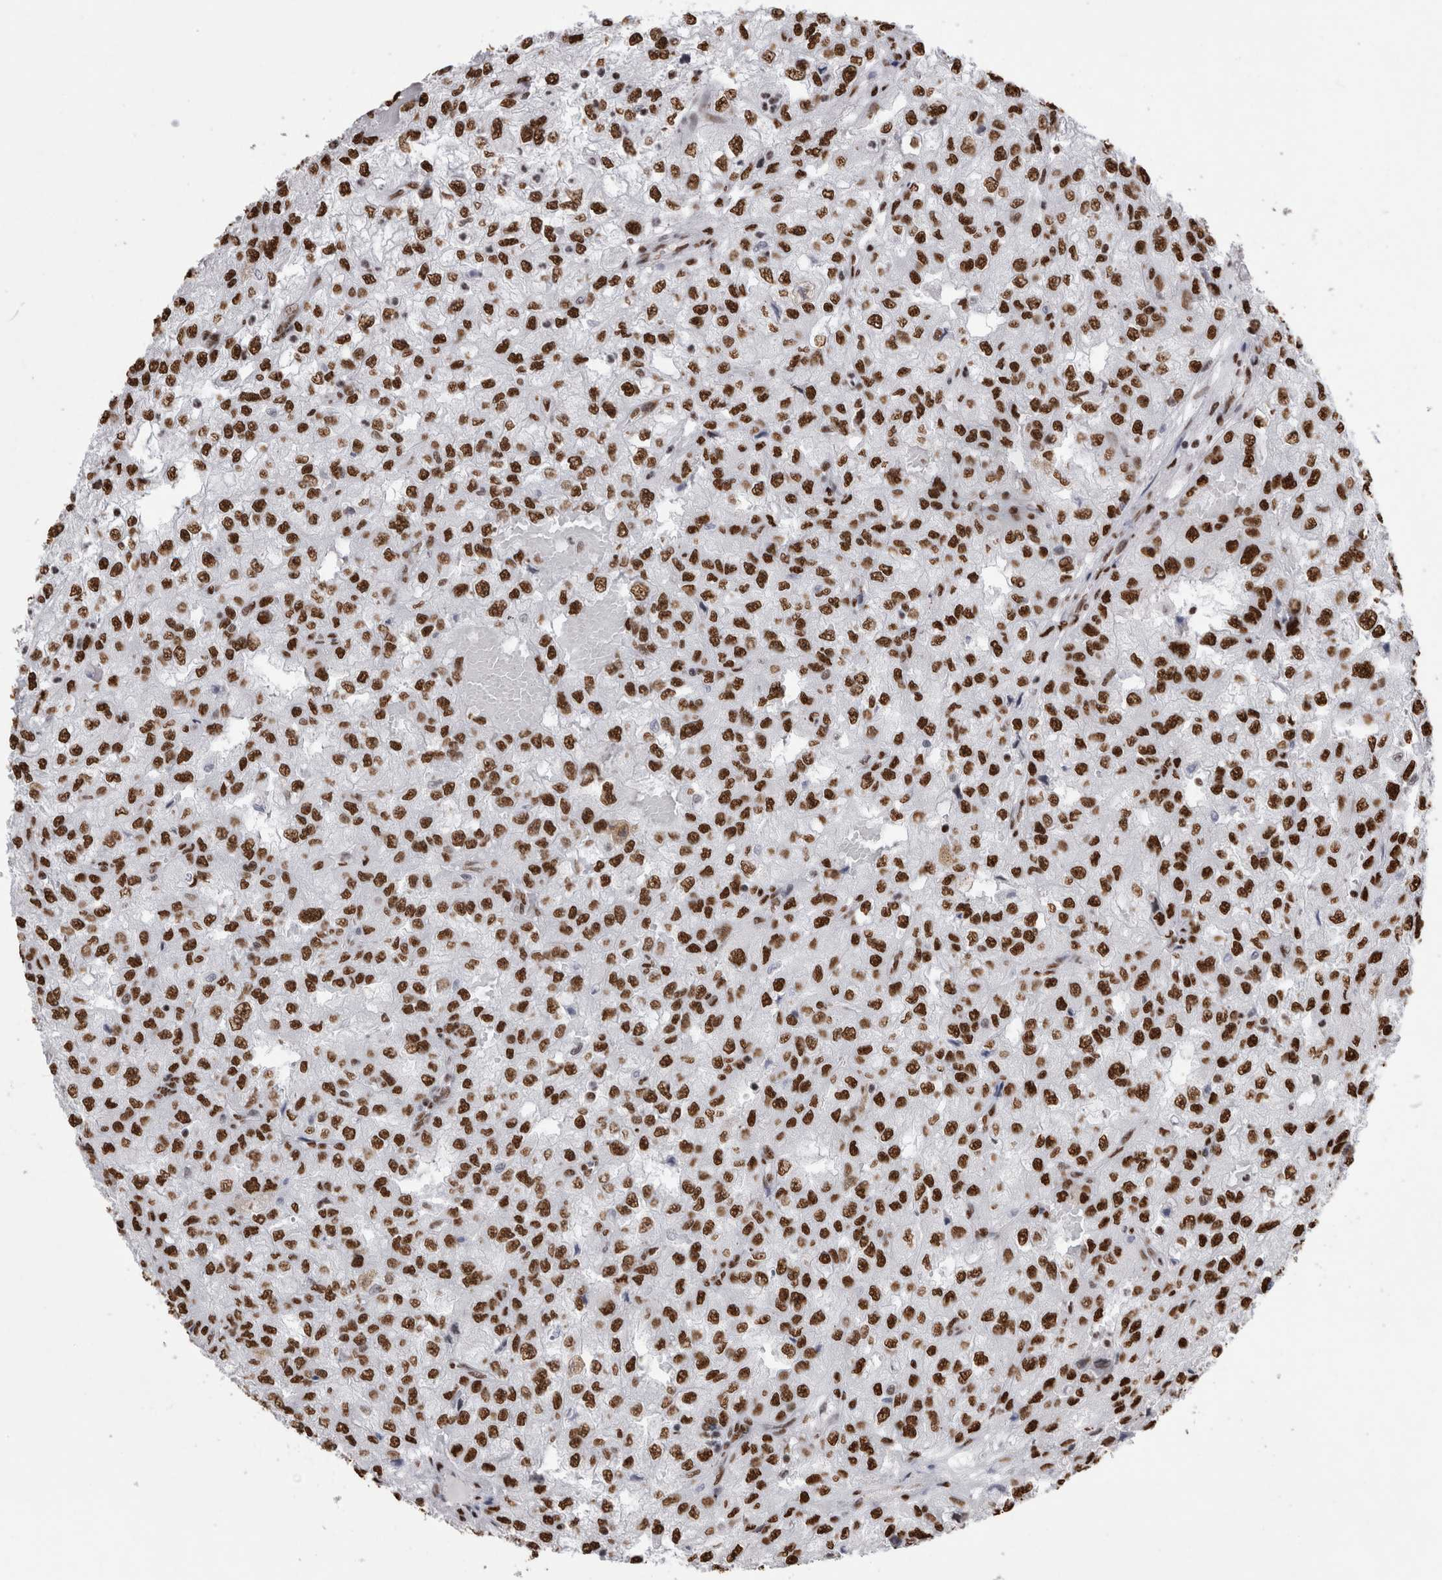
{"staining": {"intensity": "strong", "quantity": ">75%", "location": "nuclear"}, "tissue": "renal cancer", "cell_type": "Tumor cells", "image_type": "cancer", "snomed": [{"axis": "morphology", "description": "Adenocarcinoma, NOS"}, {"axis": "topography", "description": "Kidney"}], "caption": "High-magnification brightfield microscopy of renal cancer (adenocarcinoma) stained with DAB (3,3'-diaminobenzidine) (brown) and counterstained with hematoxylin (blue). tumor cells exhibit strong nuclear expression is seen in approximately>75% of cells.", "gene": "ALPK3", "patient": {"sex": "female", "age": 54}}